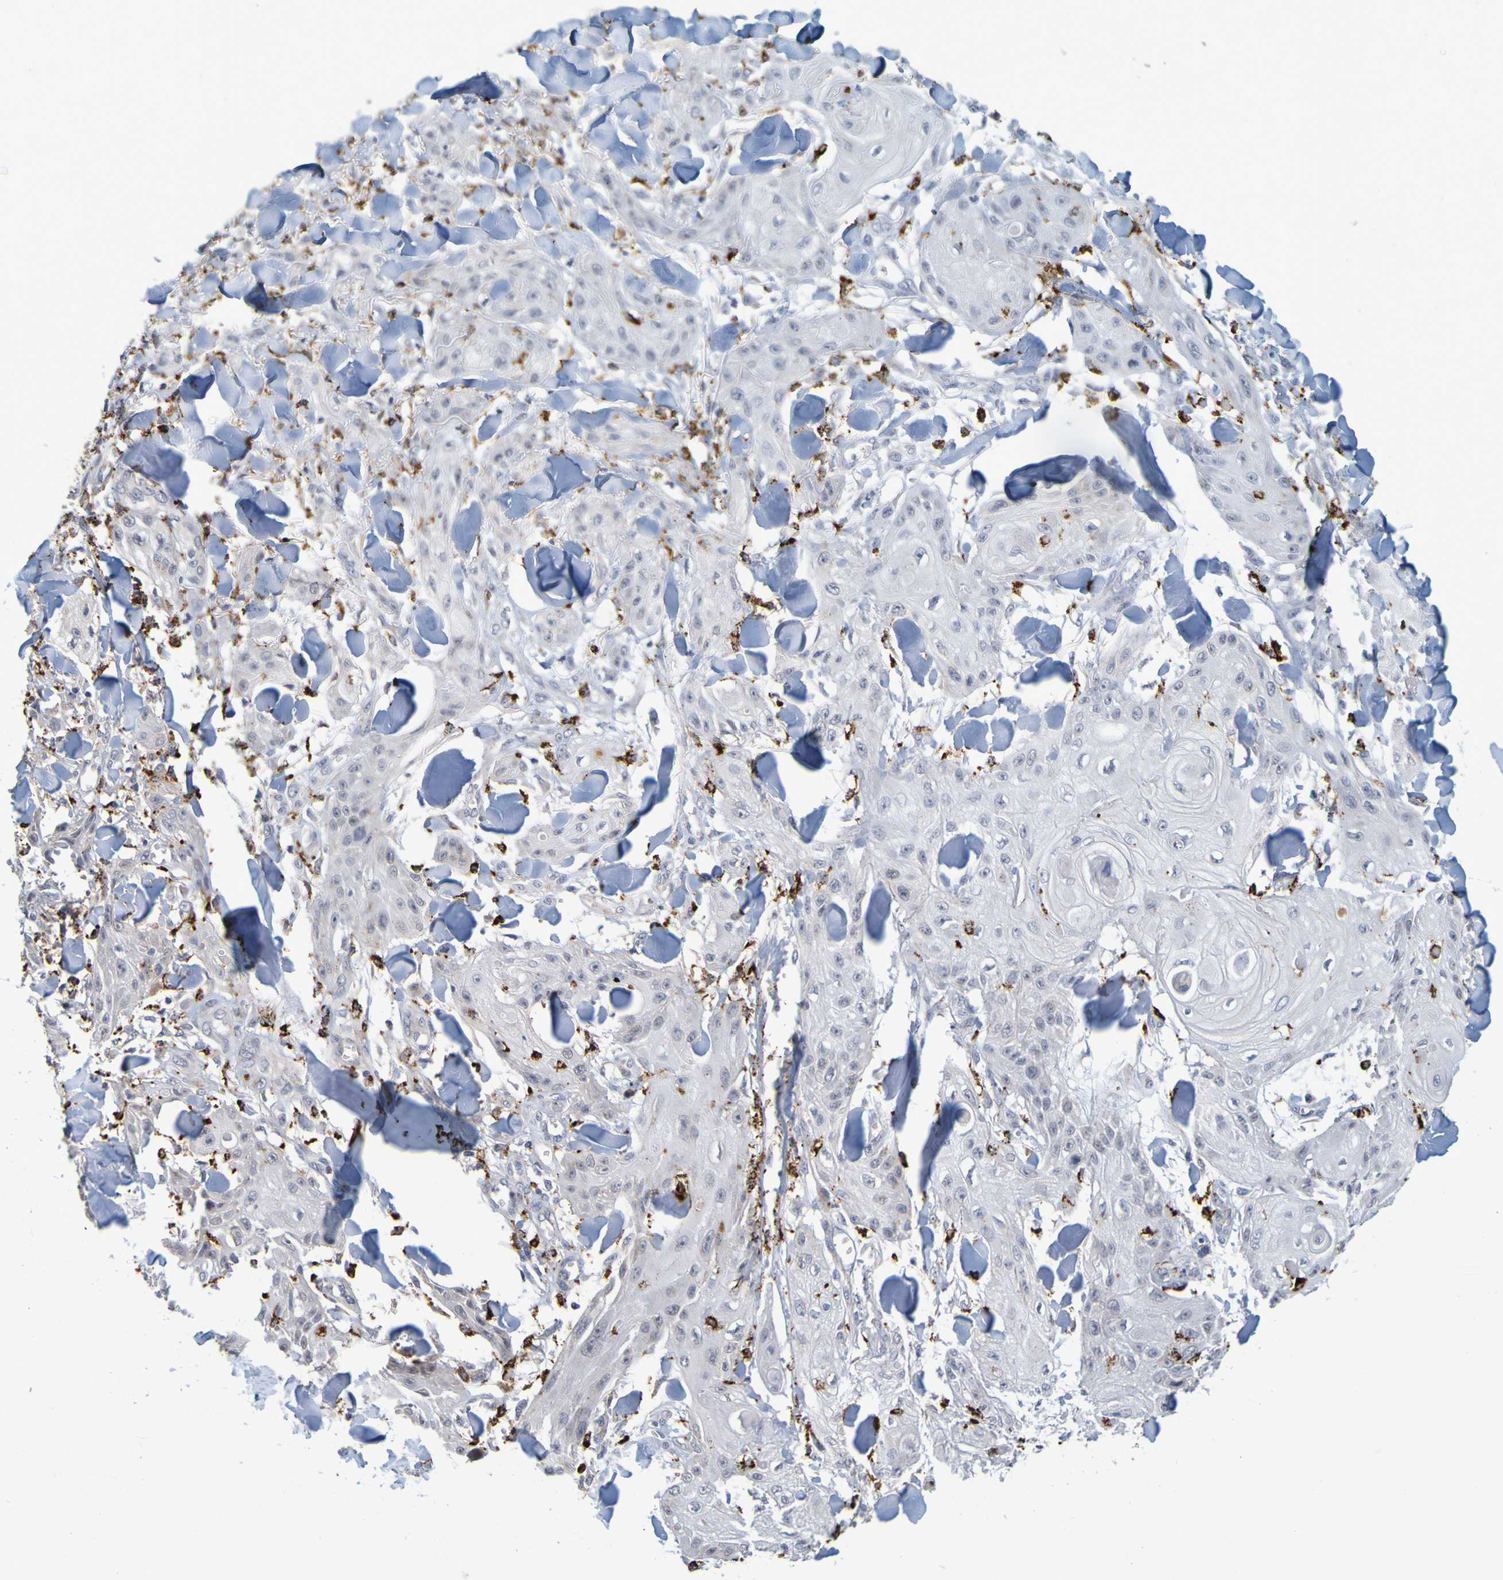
{"staining": {"intensity": "negative", "quantity": "none", "location": "none"}, "tissue": "skin cancer", "cell_type": "Tumor cells", "image_type": "cancer", "snomed": [{"axis": "morphology", "description": "Squamous cell carcinoma, NOS"}, {"axis": "topography", "description": "Skin"}], "caption": "DAB immunohistochemical staining of human skin cancer (squamous cell carcinoma) reveals no significant positivity in tumor cells.", "gene": "TPH1", "patient": {"sex": "male", "age": 74}}